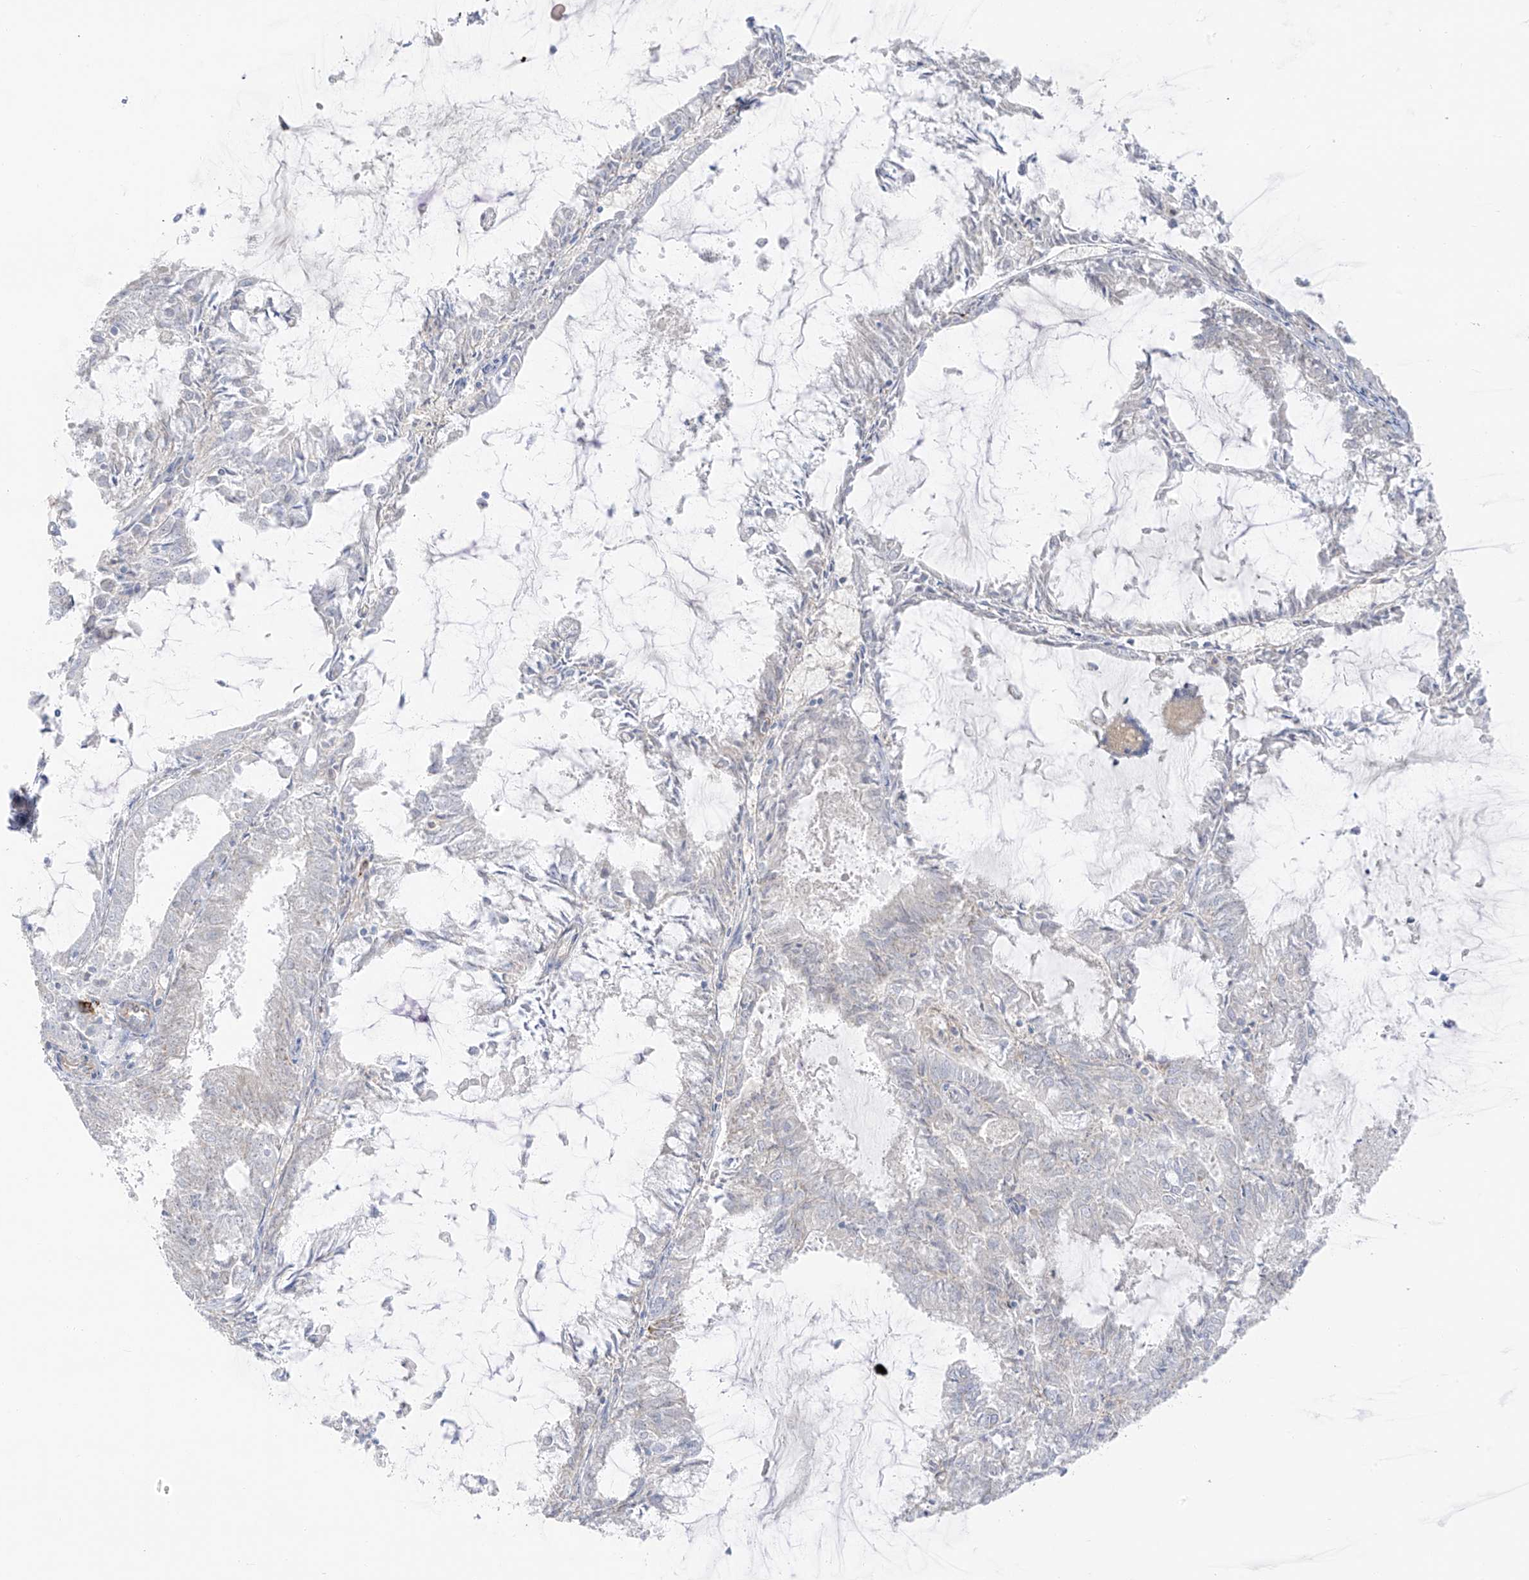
{"staining": {"intensity": "negative", "quantity": "none", "location": "none"}, "tissue": "endometrial cancer", "cell_type": "Tumor cells", "image_type": "cancer", "snomed": [{"axis": "morphology", "description": "Adenocarcinoma, NOS"}, {"axis": "topography", "description": "Endometrium"}], "caption": "IHC image of human endometrial cancer (adenocarcinoma) stained for a protein (brown), which displays no positivity in tumor cells. Brightfield microscopy of IHC stained with DAB (3,3'-diaminobenzidine) (brown) and hematoxylin (blue), captured at high magnification.", "gene": "TAL2", "patient": {"sex": "female", "age": 57}}